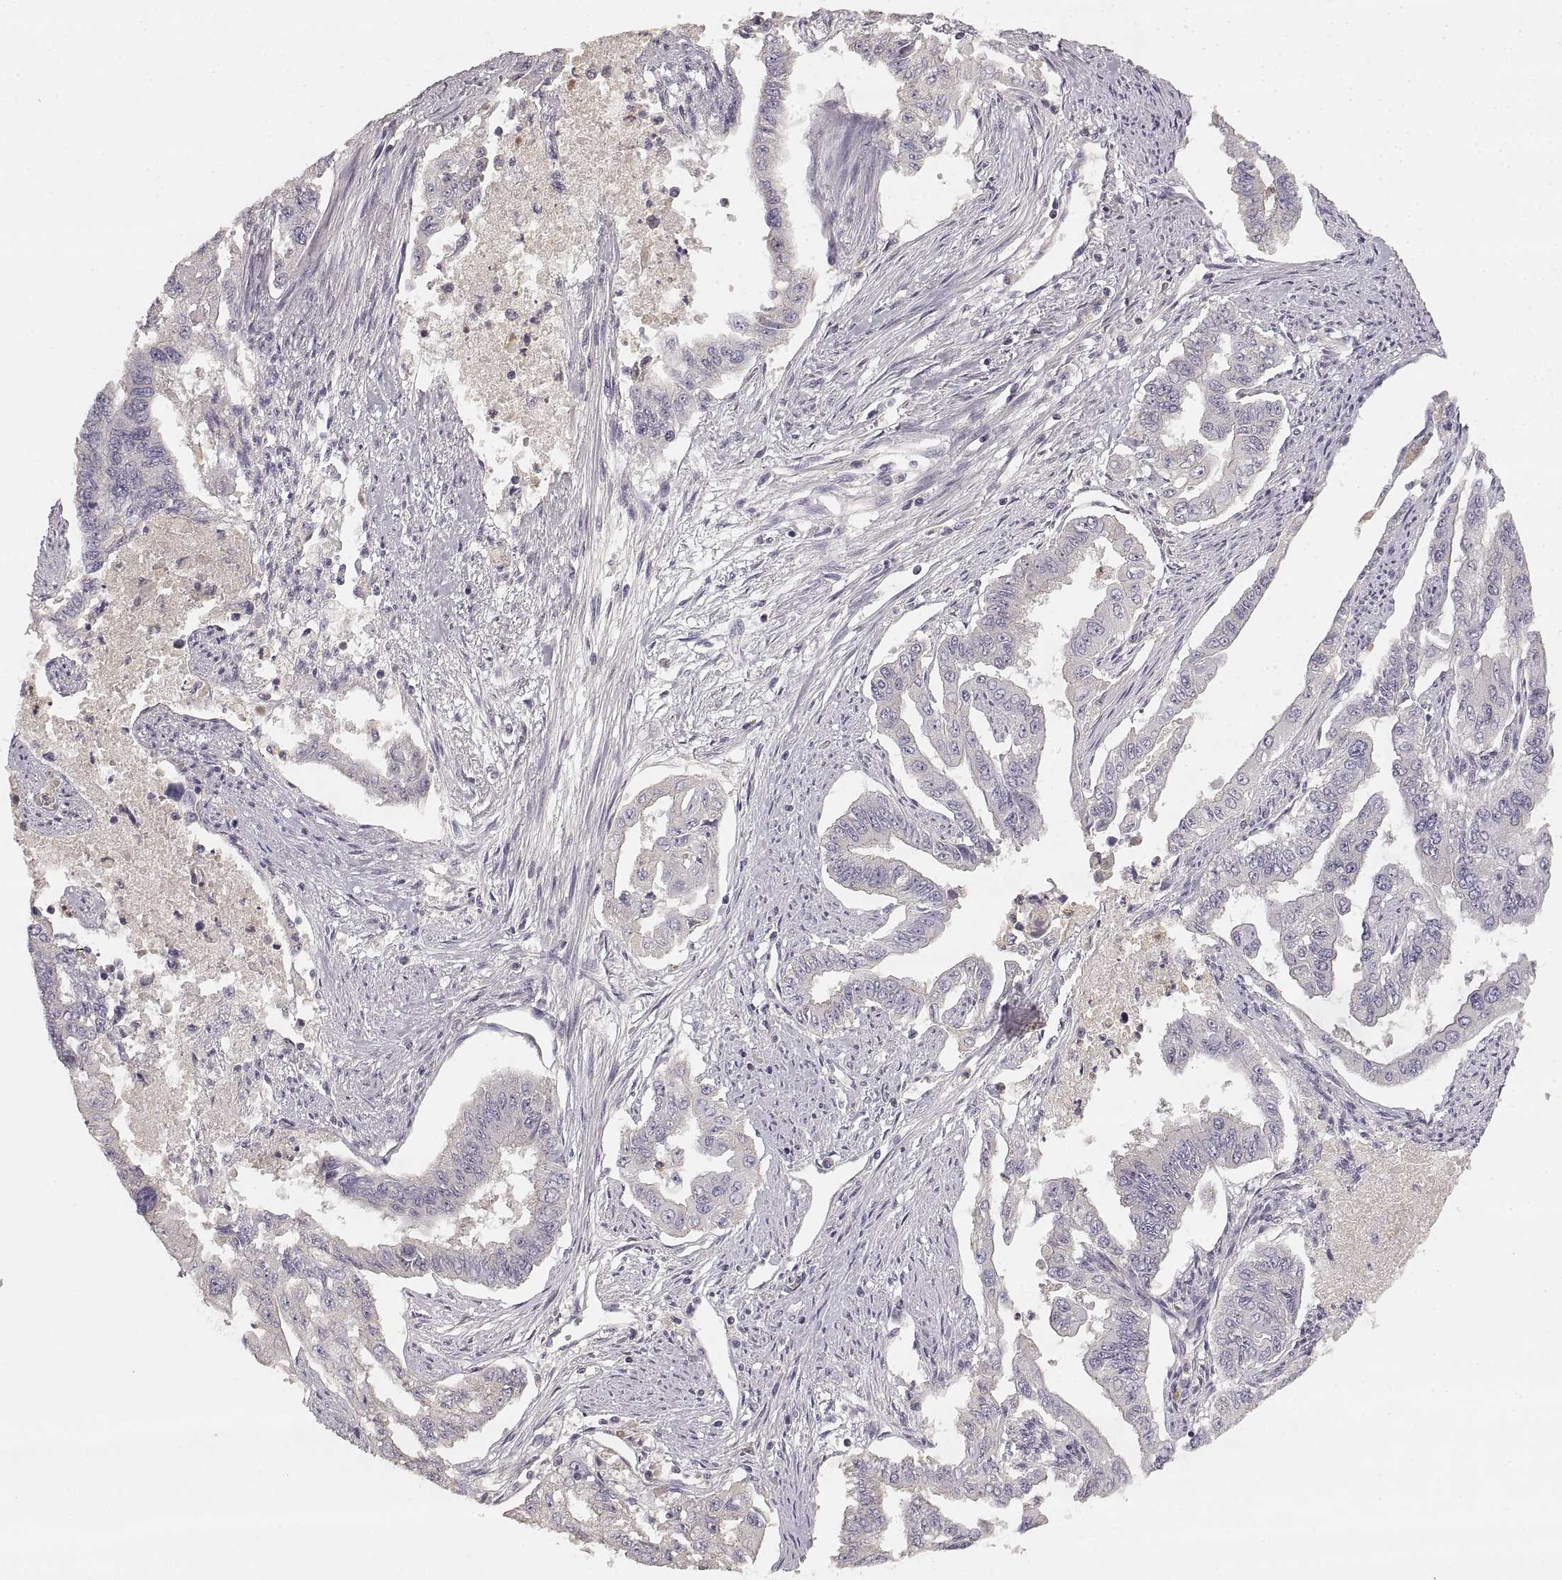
{"staining": {"intensity": "negative", "quantity": "none", "location": "none"}, "tissue": "endometrial cancer", "cell_type": "Tumor cells", "image_type": "cancer", "snomed": [{"axis": "morphology", "description": "Adenocarcinoma, NOS"}, {"axis": "topography", "description": "Uterus"}], "caption": "A photomicrograph of endometrial cancer stained for a protein demonstrates no brown staining in tumor cells.", "gene": "RUNDC3A", "patient": {"sex": "female", "age": 59}}